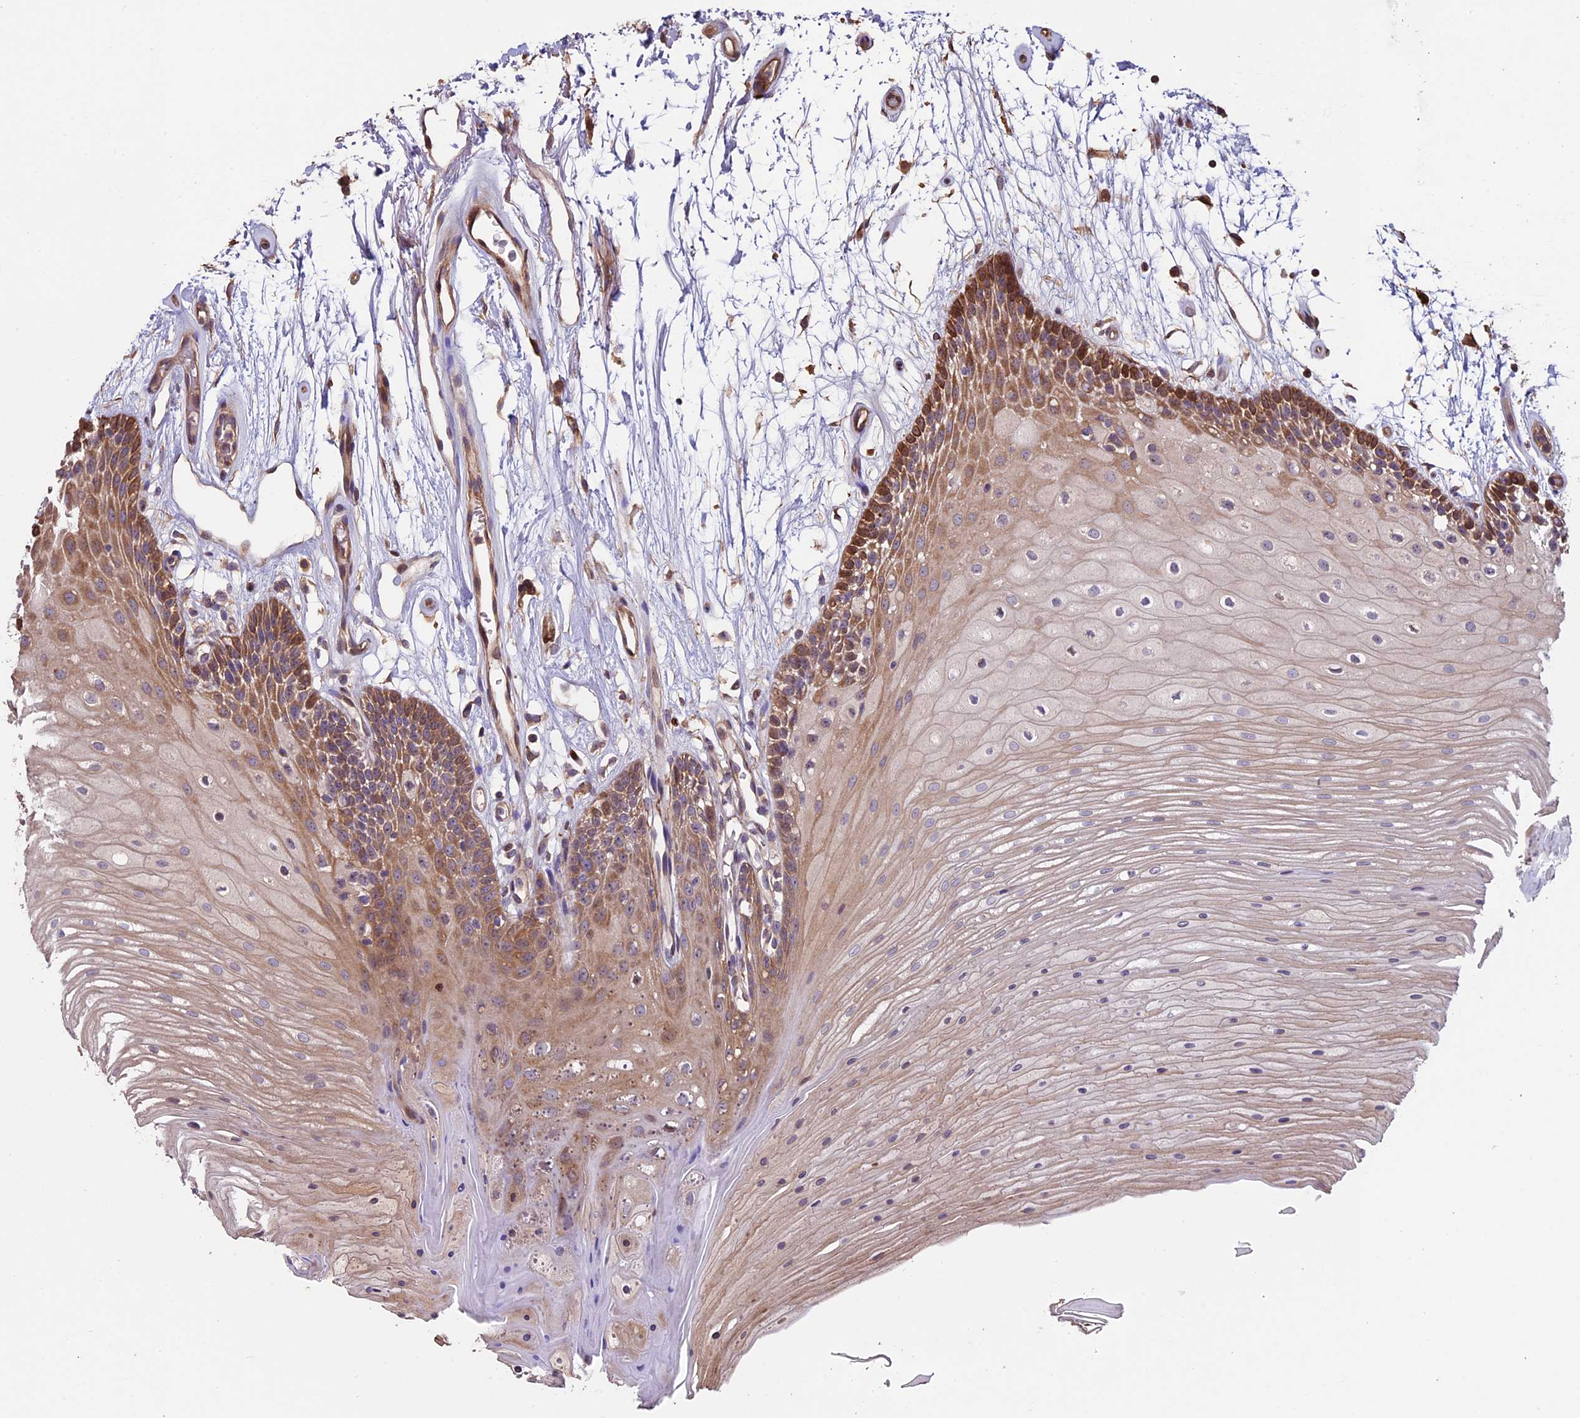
{"staining": {"intensity": "moderate", "quantity": ">75%", "location": "cytoplasmic/membranous"}, "tissue": "oral mucosa", "cell_type": "Squamous epithelial cells", "image_type": "normal", "snomed": [{"axis": "morphology", "description": "Normal tissue, NOS"}, {"axis": "topography", "description": "Oral tissue"}], "caption": "Oral mucosa stained for a protein (brown) reveals moderate cytoplasmic/membranous positive positivity in approximately >75% of squamous epithelial cells.", "gene": "VWA3A", "patient": {"sex": "female", "age": 80}}